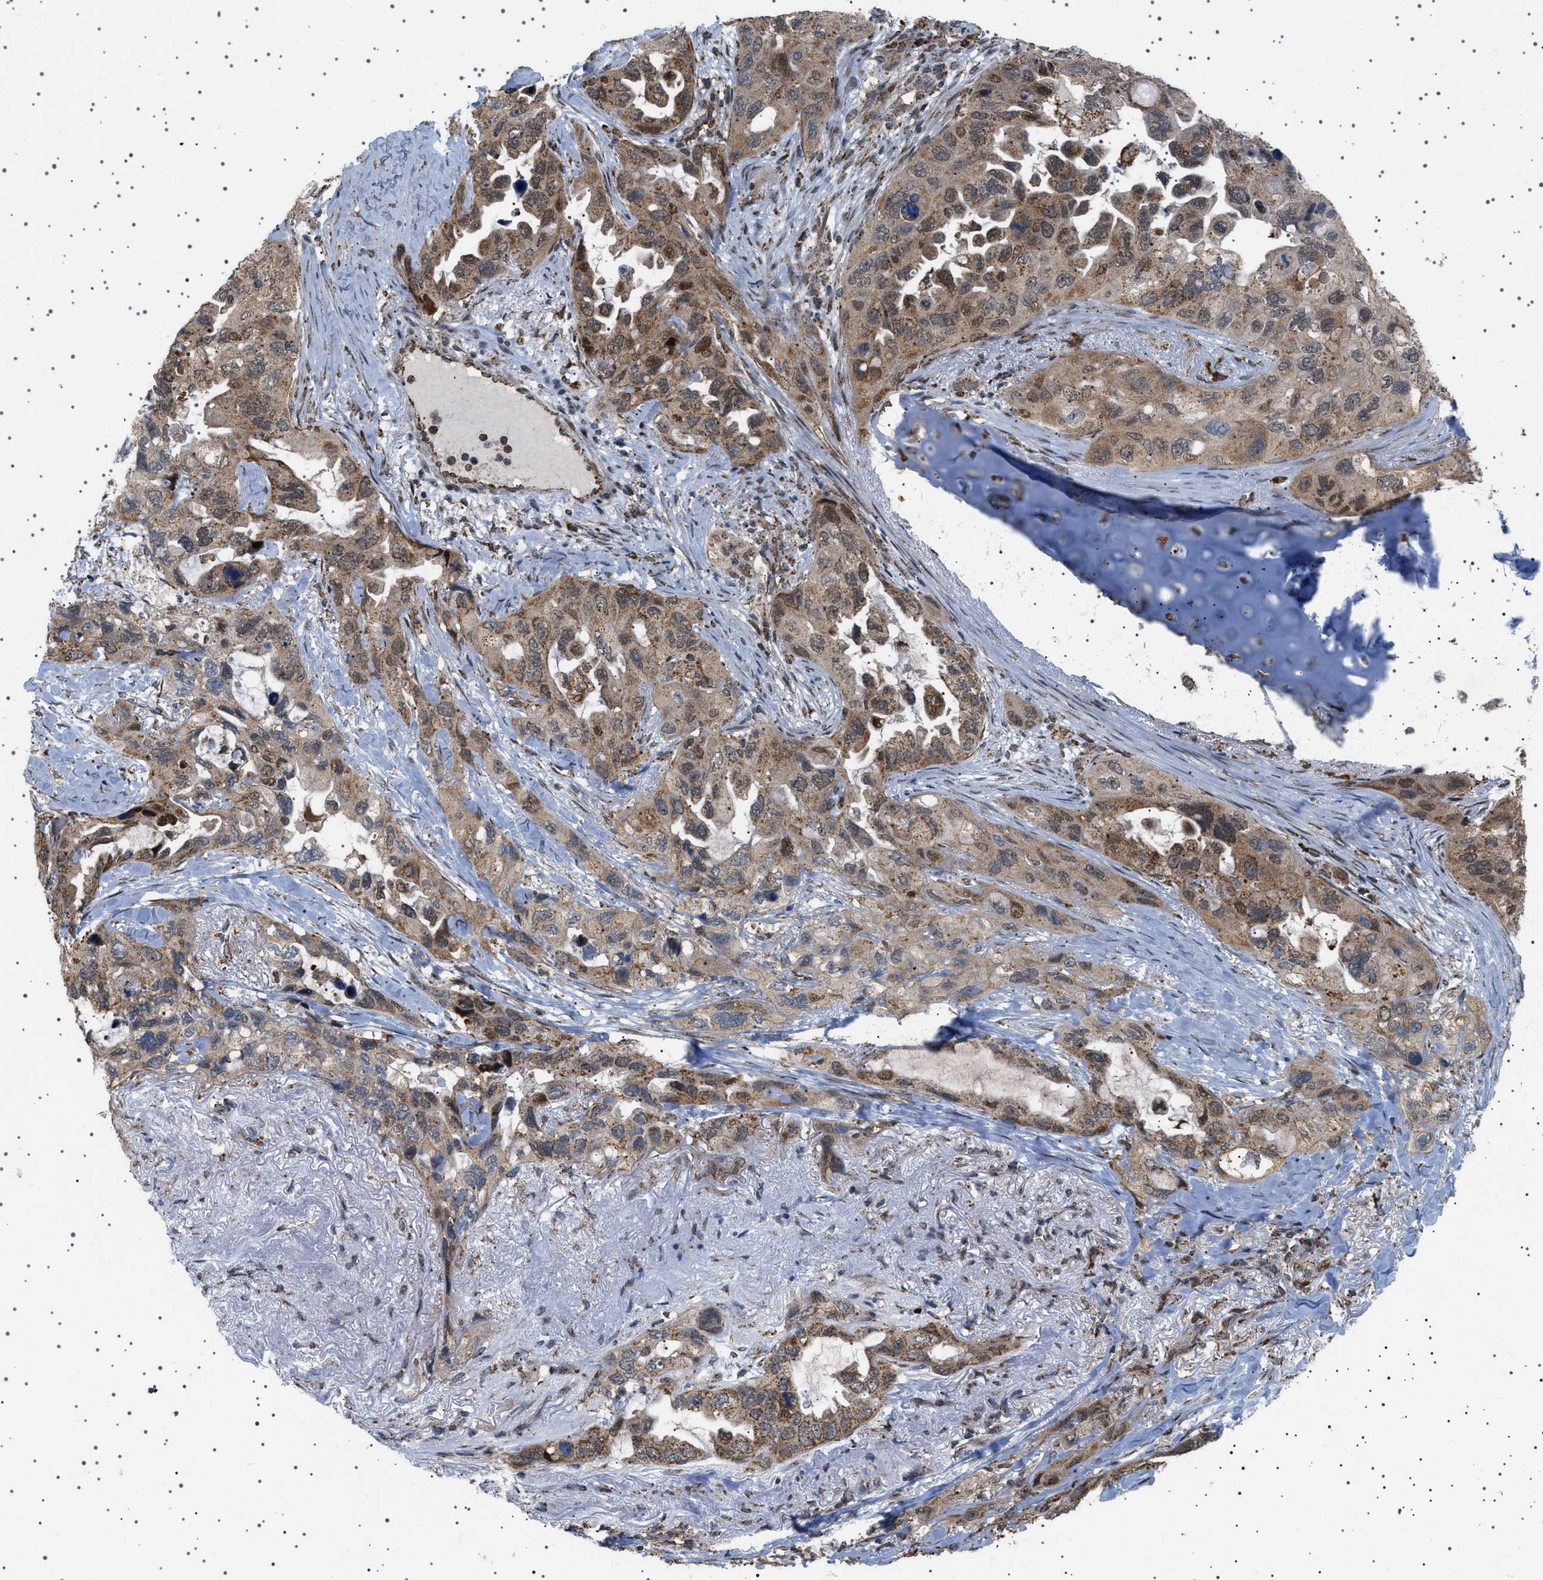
{"staining": {"intensity": "moderate", "quantity": ">75%", "location": "cytoplasmic/membranous,nuclear"}, "tissue": "lung cancer", "cell_type": "Tumor cells", "image_type": "cancer", "snomed": [{"axis": "morphology", "description": "Squamous cell carcinoma, NOS"}, {"axis": "topography", "description": "Lung"}], "caption": "Immunohistochemical staining of human lung cancer reveals moderate cytoplasmic/membranous and nuclear protein positivity in about >75% of tumor cells.", "gene": "MELK", "patient": {"sex": "female", "age": 73}}